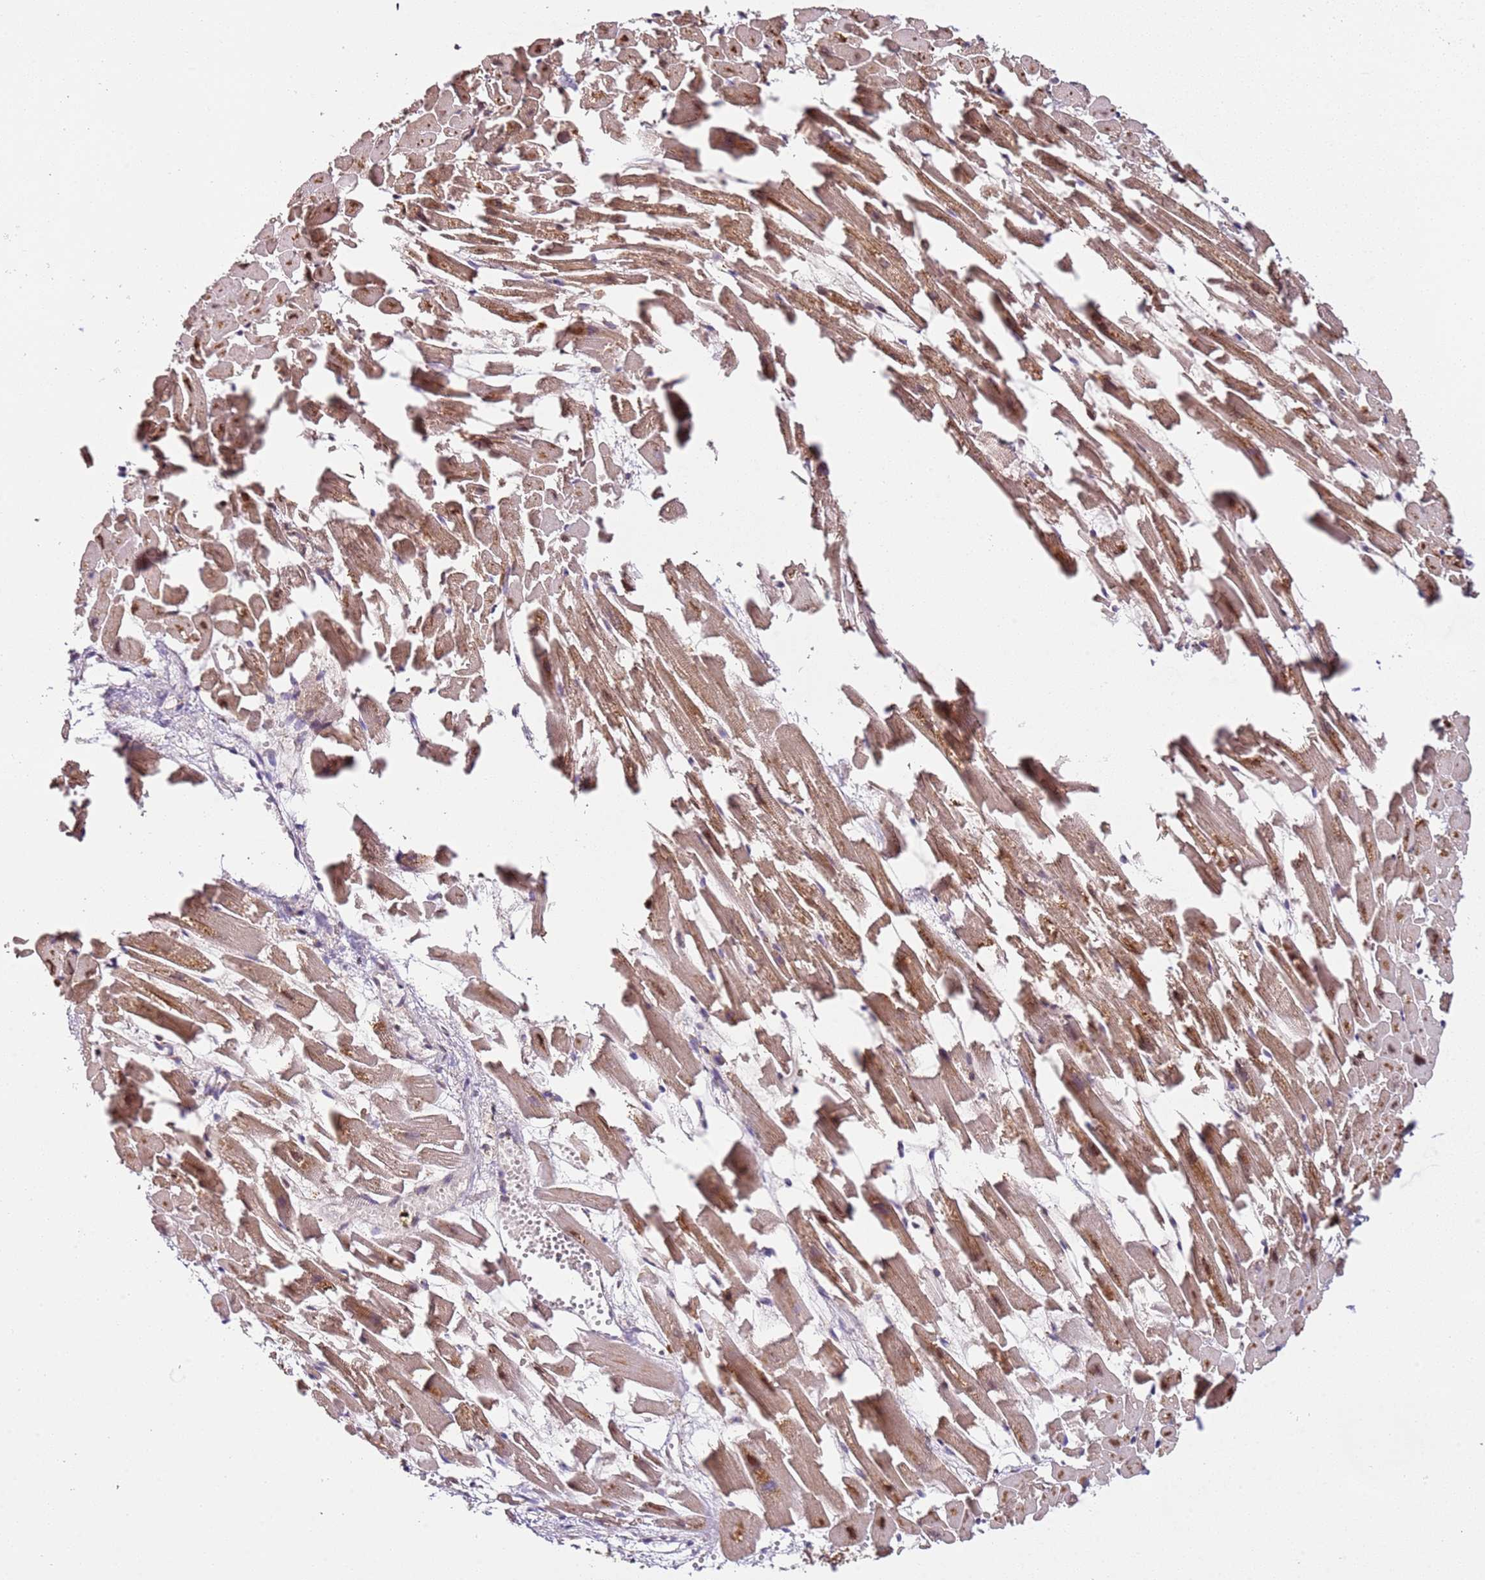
{"staining": {"intensity": "moderate", "quantity": ">75%", "location": "cytoplasmic/membranous"}, "tissue": "heart muscle", "cell_type": "Cardiomyocytes", "image_type": "normal", "snomed": [{"axis": "morphology", "description": "Normal tissue, NOS"}, {"axis": "topography", "description": "Heart"}], "caption": "Heart muscle stained with immunohistochemistry displays moderate cytoplasmic/membranous positivity in about >75% of cardiomyocytes.", "gene": "RMND5A", "patient": {"sex": "female", "age": 64}}